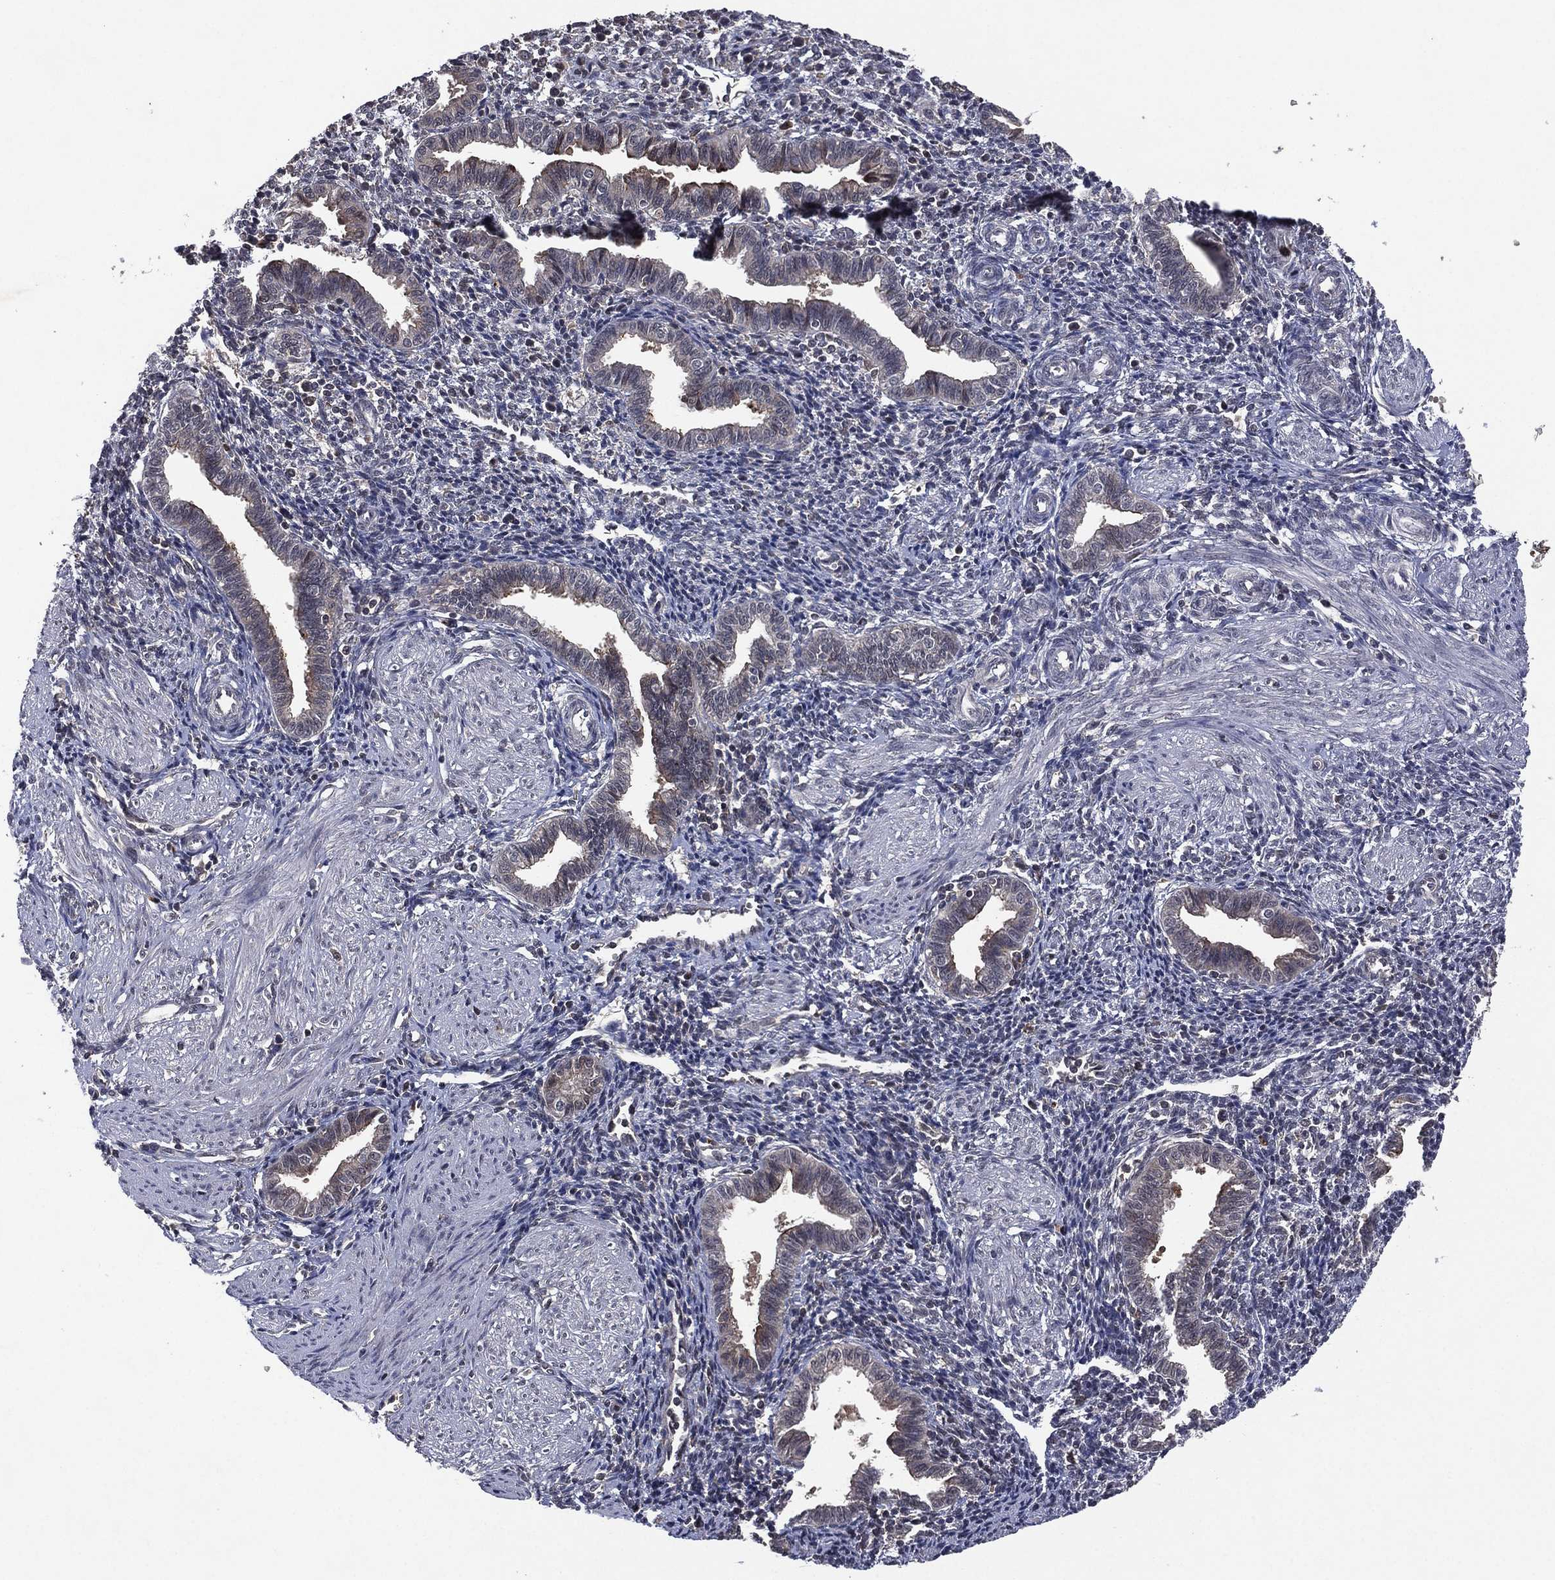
{"staining": {"intensity": "negative", "quantity": "none", "location": "none"}, "tissue": "endometrium", "cell_type": "Cells in endometrial stroma", "image_type": "normal", "snomed": [{"axis": "morphology", "description": "Normal tissue, NOS"}, {"axis": "topography", "description": "Endometrium"}], "caption": "Immunohistochemistry (IHC) micrograph of normal endometrium: human endometrium stained with DAB reveals no significant protein staining in cells in endometrial stroma.", "gene": "ATG4B", "patient": {"sex": "female", "age": 37}}